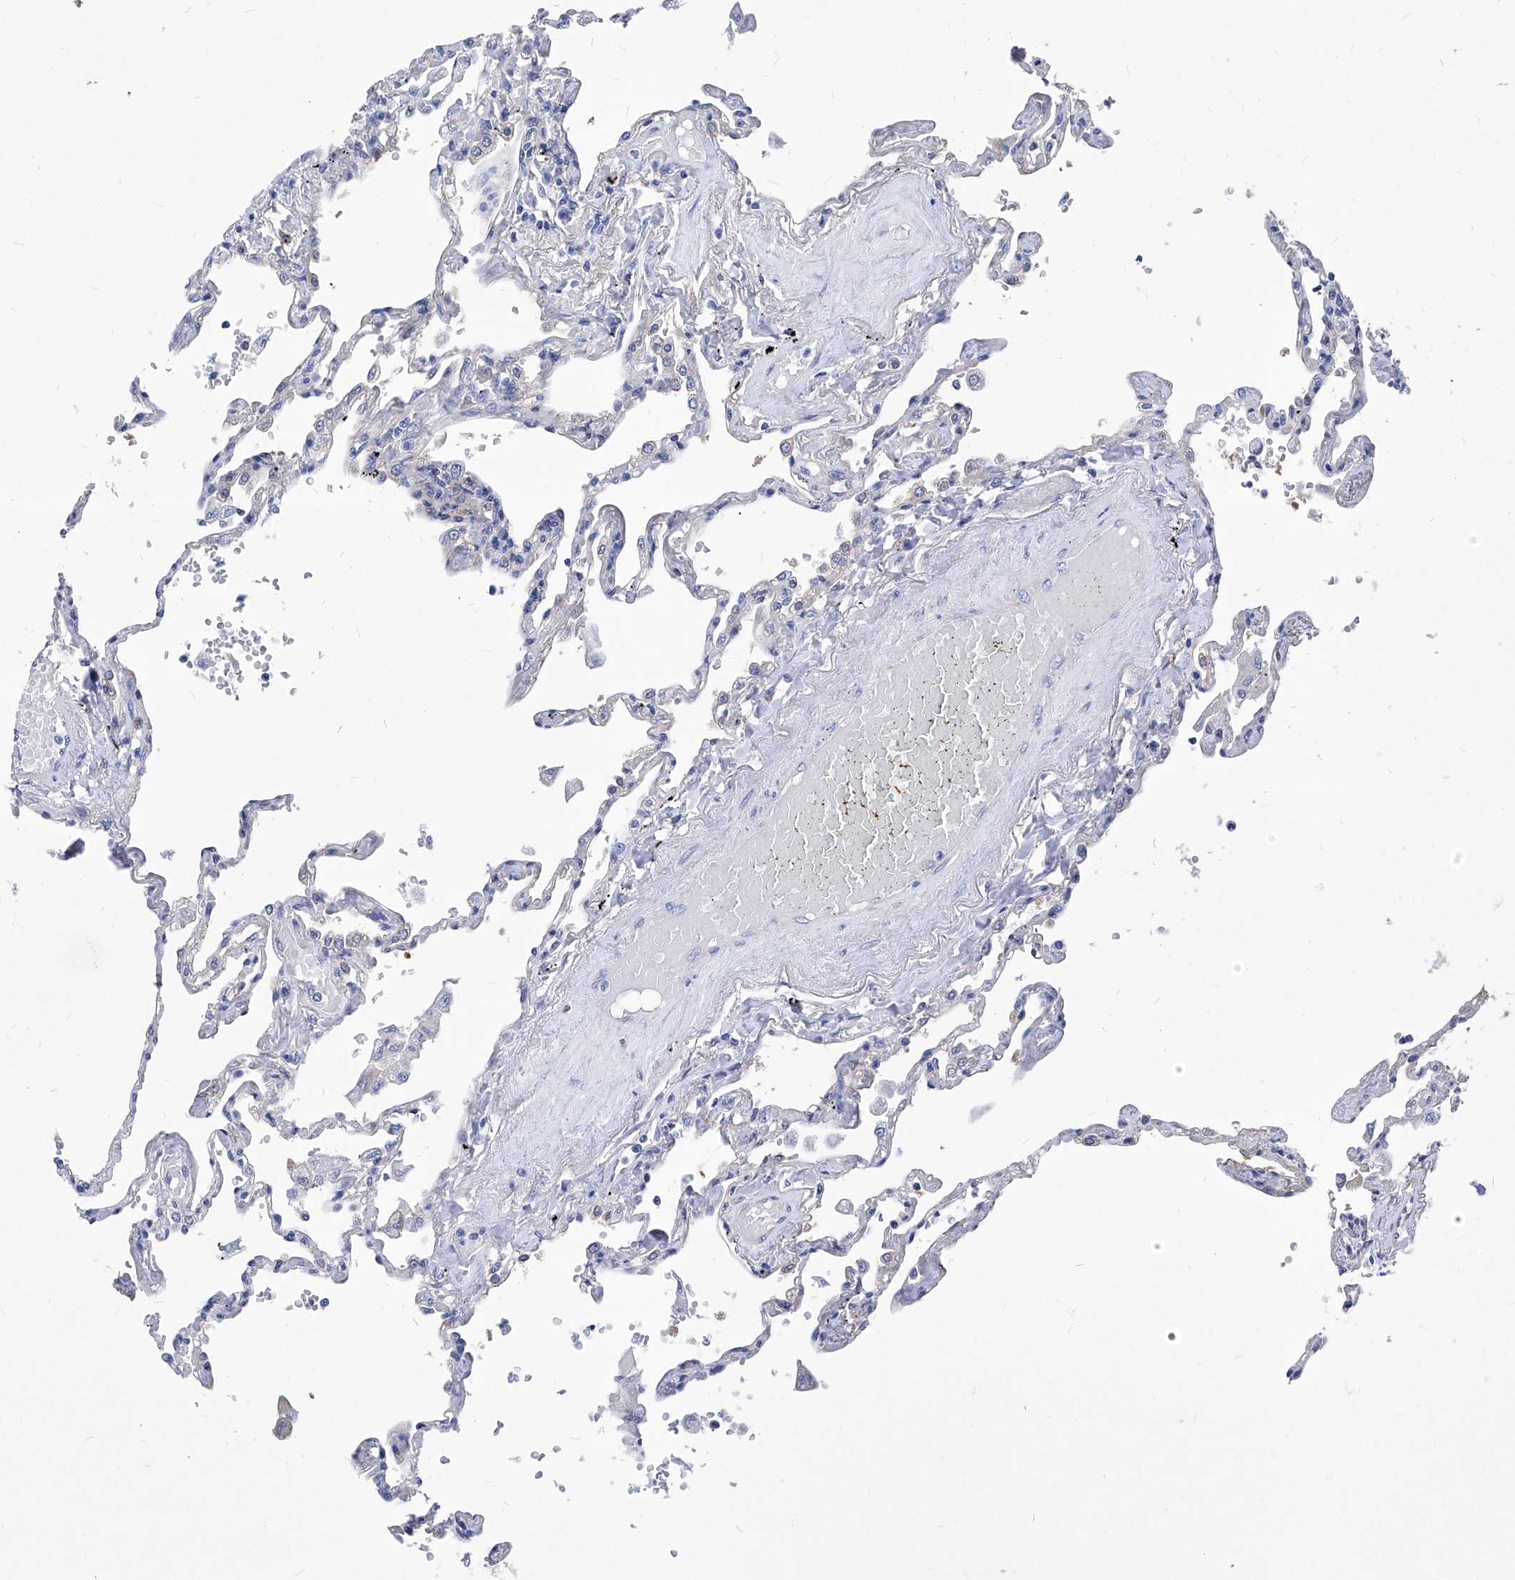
{"staining": {"intensity": "negative", "quantity": "none", "location": "none"}, "tissue": "lung", "cell_type": "Alveolar cells", "image_type": "normal", "snomed": [{"axis": "morphology", "description": "Normal tissue, NOS"}, {"axis": "topography", "description": "Lung"}], "caption": "Lung was stained to show a protein in brown. There is no significant positivity in alveolar cells. Nuclei are stained in blue.", "gene": "XPNPEP1", "patient": {"sex": "female", "age": 67}}